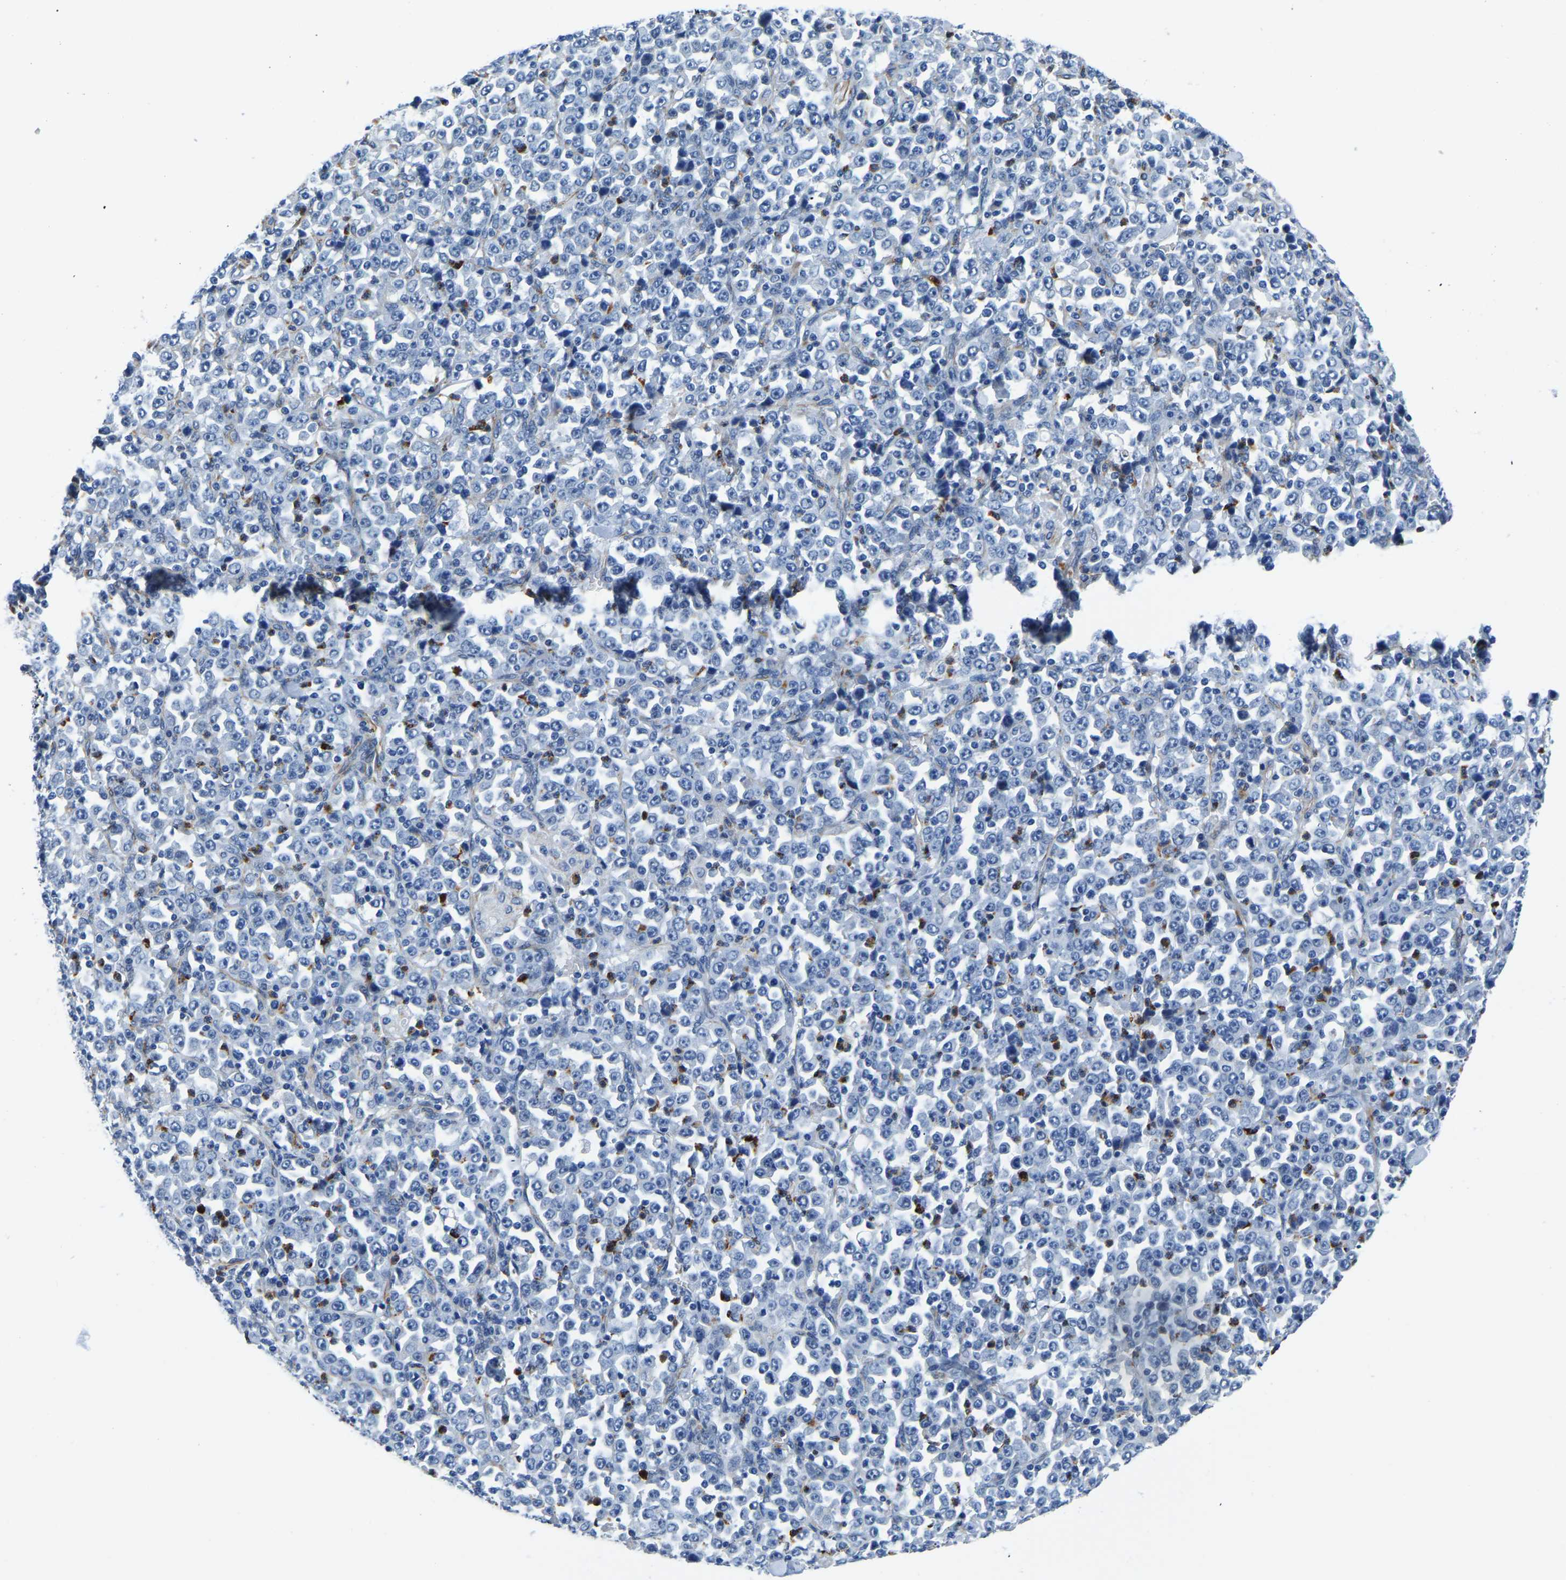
{"staining": {"intensity": "negative", "quantity": "none", "location": "none"}, "tissue": "stomach cancer", "cell_type": "Tumor cells", "image_type": "cancer", "snomed": [{"axis": "morphology", "description": "Normal tissue, NOS"}, {"axis": "morphology", "description": "Adenocarcinoma, NOS"}, {"axis": "topography", "description": "Stomach, upper"}, {"axis": "topography", "description": "Stomach"}], "caption": "The micrograph demonstrates no staining of tumor cells in adenocarcinoma (stomach).", "gene": "MS4A3", "patient": {"sex": "male", "age": 59}}